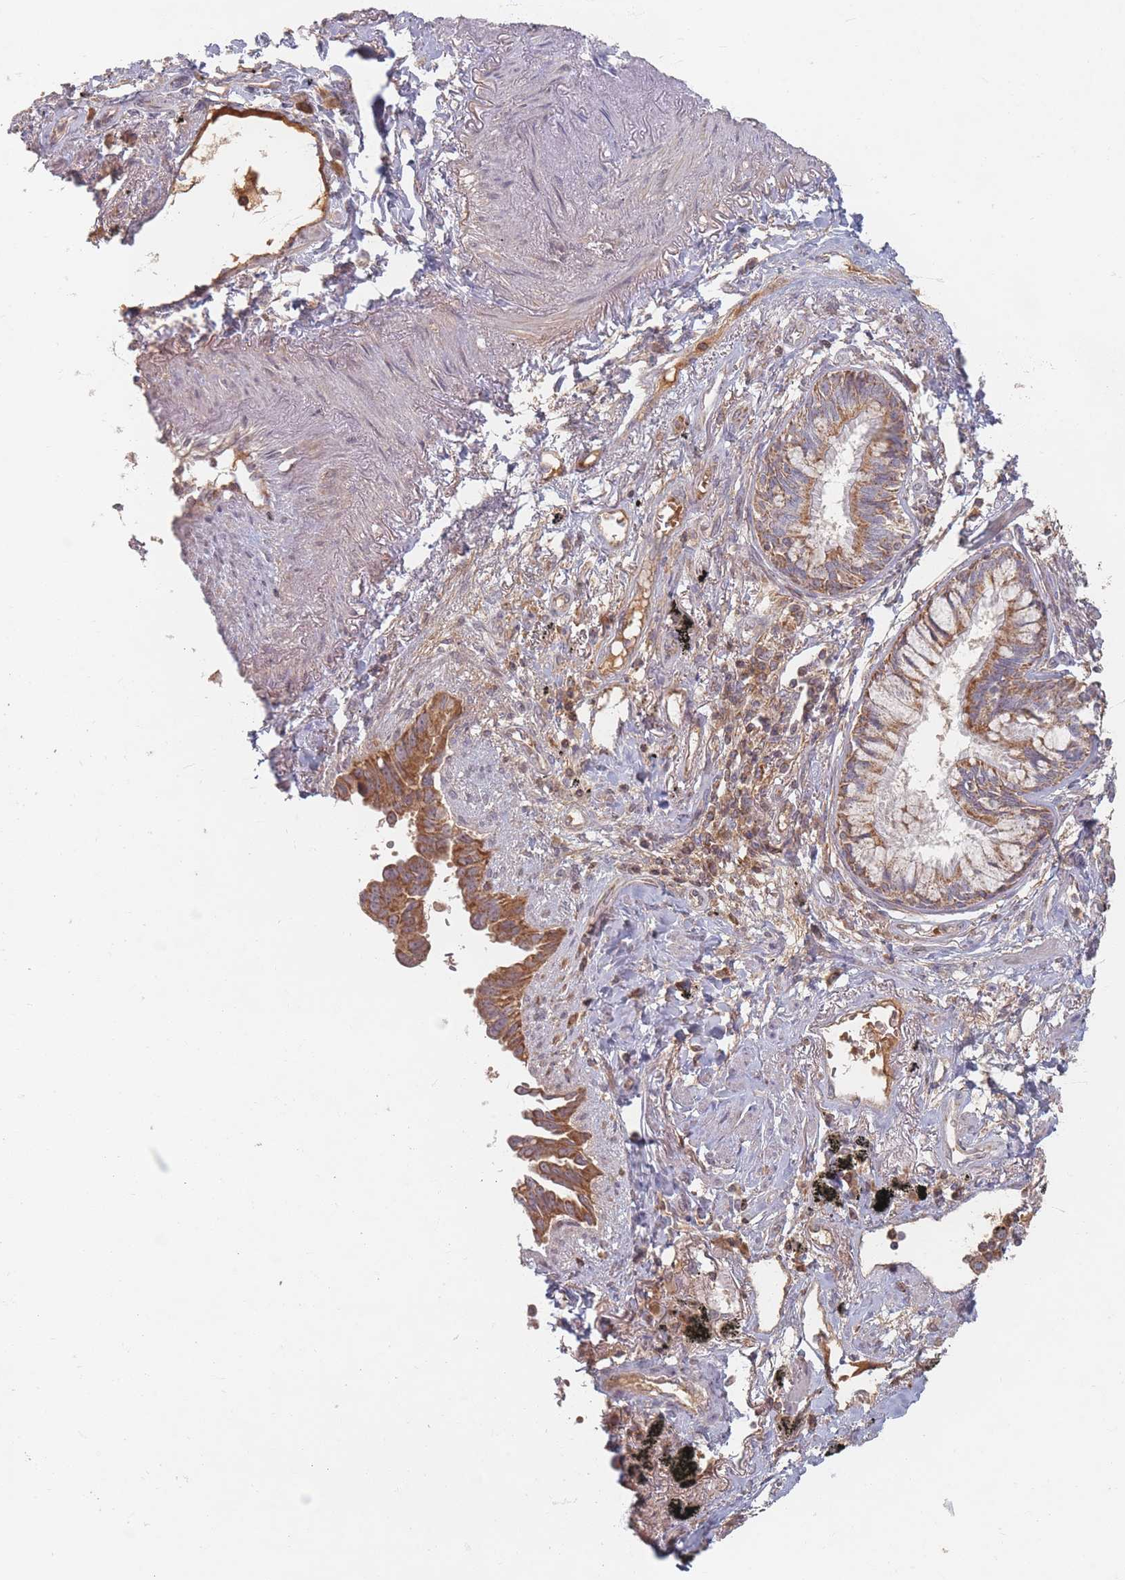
{"staining": {"intensity": "moderate", "quantity": ">75%", "location": "cytoplasmic/membranous"}, "tissue": "lung cancer", "cell_type": "Tumor cells", "image_type": "cancer", "snomed": [{"axis": "morphology", "description": "Adenocarcinoma, NOS"}, {"axis": "topography", "description": "Lung"}], "caption": "Human lung adenocarcinoma stained with a protein marker demonstrates moderate staining in tumor cells.", "gene": "OR2M4", "patient": {"sex": "male", "age": 67}}